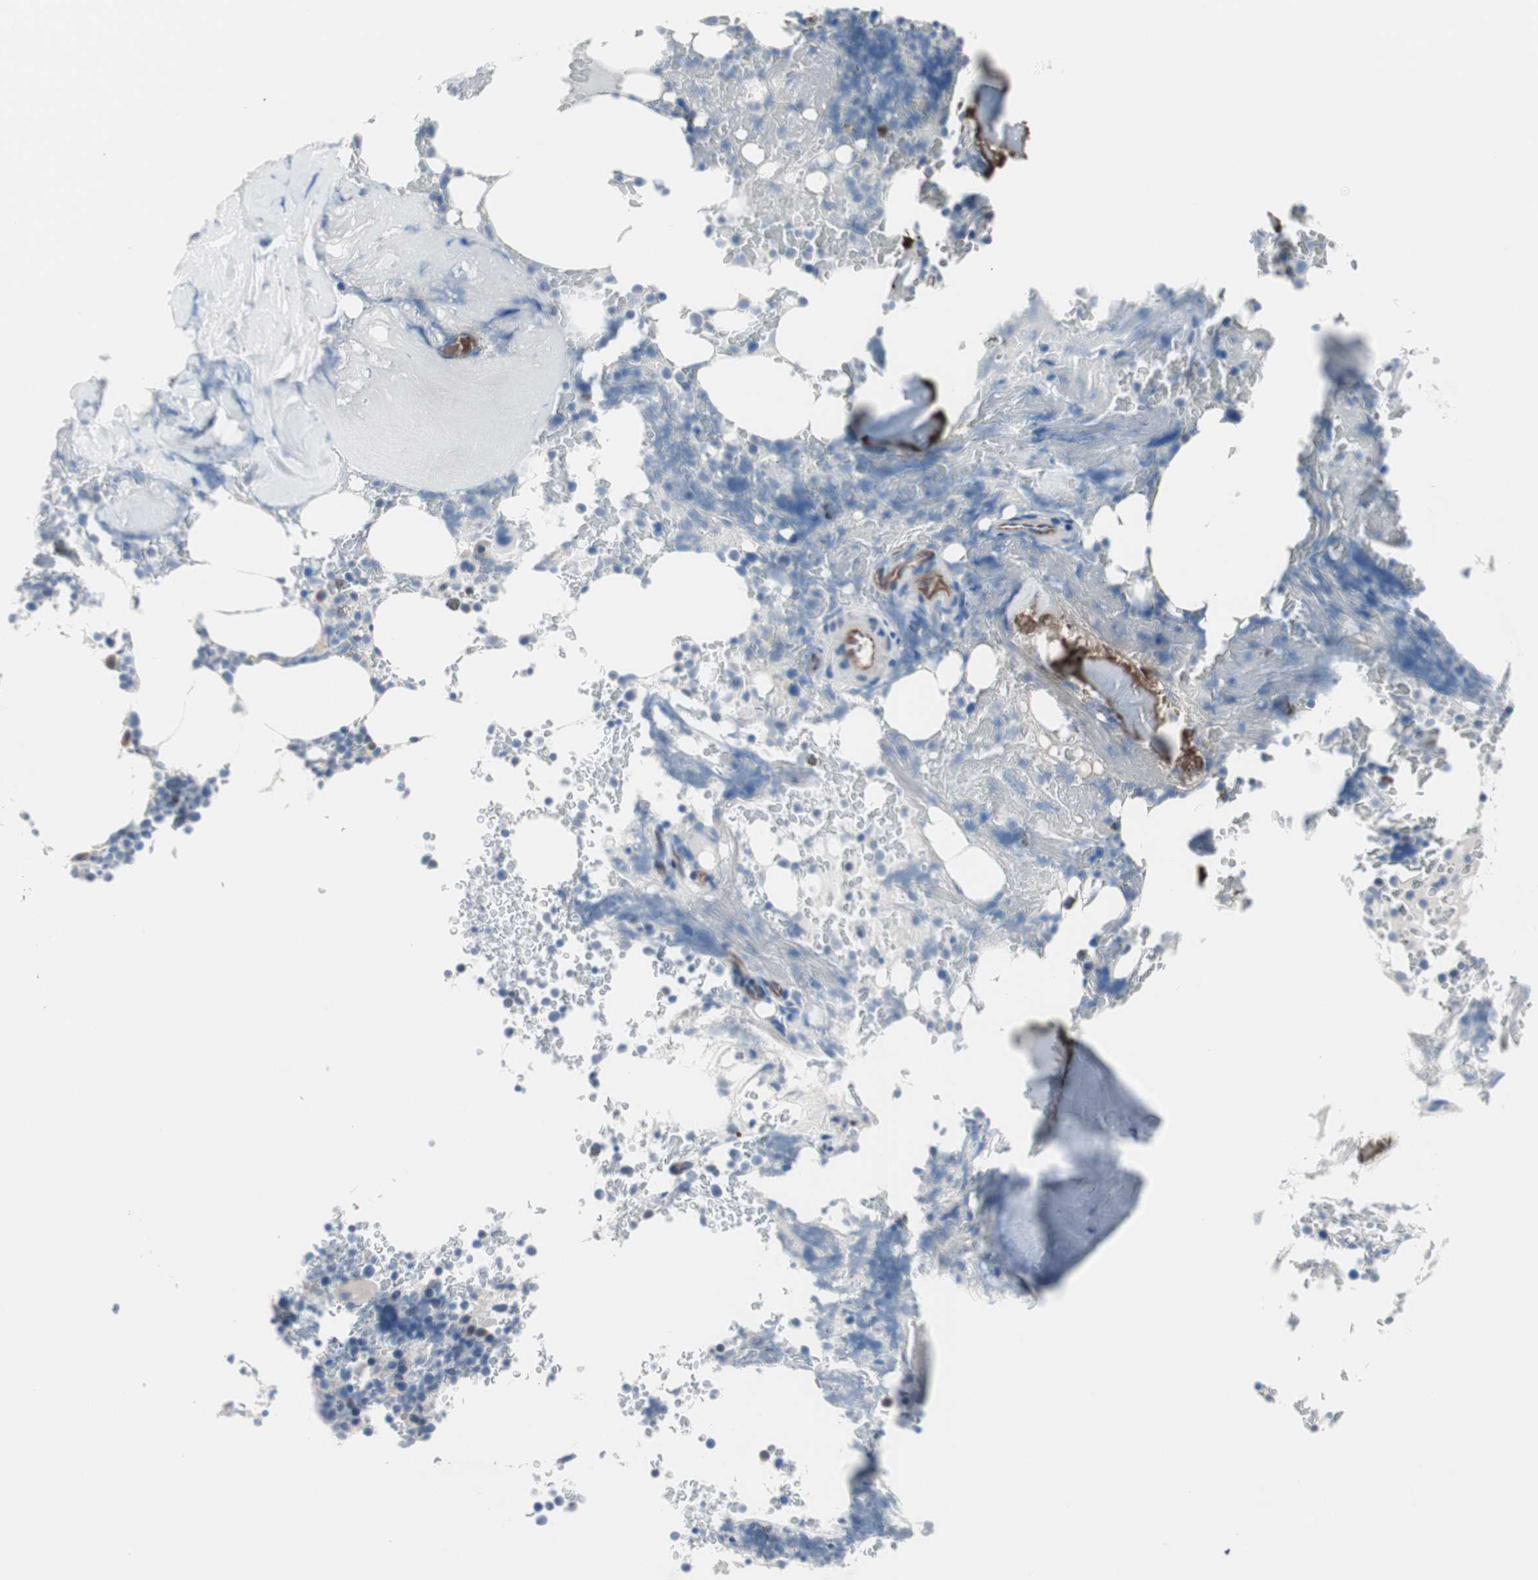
{"staining": {"intensity": "negative", "quantity": "none", "location": "none"}, "tissue": "bone marrow", "cell_type": "Hematopoietic cells", "image_type": "normal", "snomed": [{"axis": "morphology", "description": "Normal tissue, NOS"}, {"axis": "topography", "description": "Bone marrow"}], "caption": "An immunohistochemistry (IHC) histopathology image of normal bone marrow is shown. There is no staining in hematopoietic cells of bone marrow. (DAB immunohistochemistry with hematoxylin counter stain).", "gene": "ULBP1", "patient": {"sex": "female", "age": 66}}